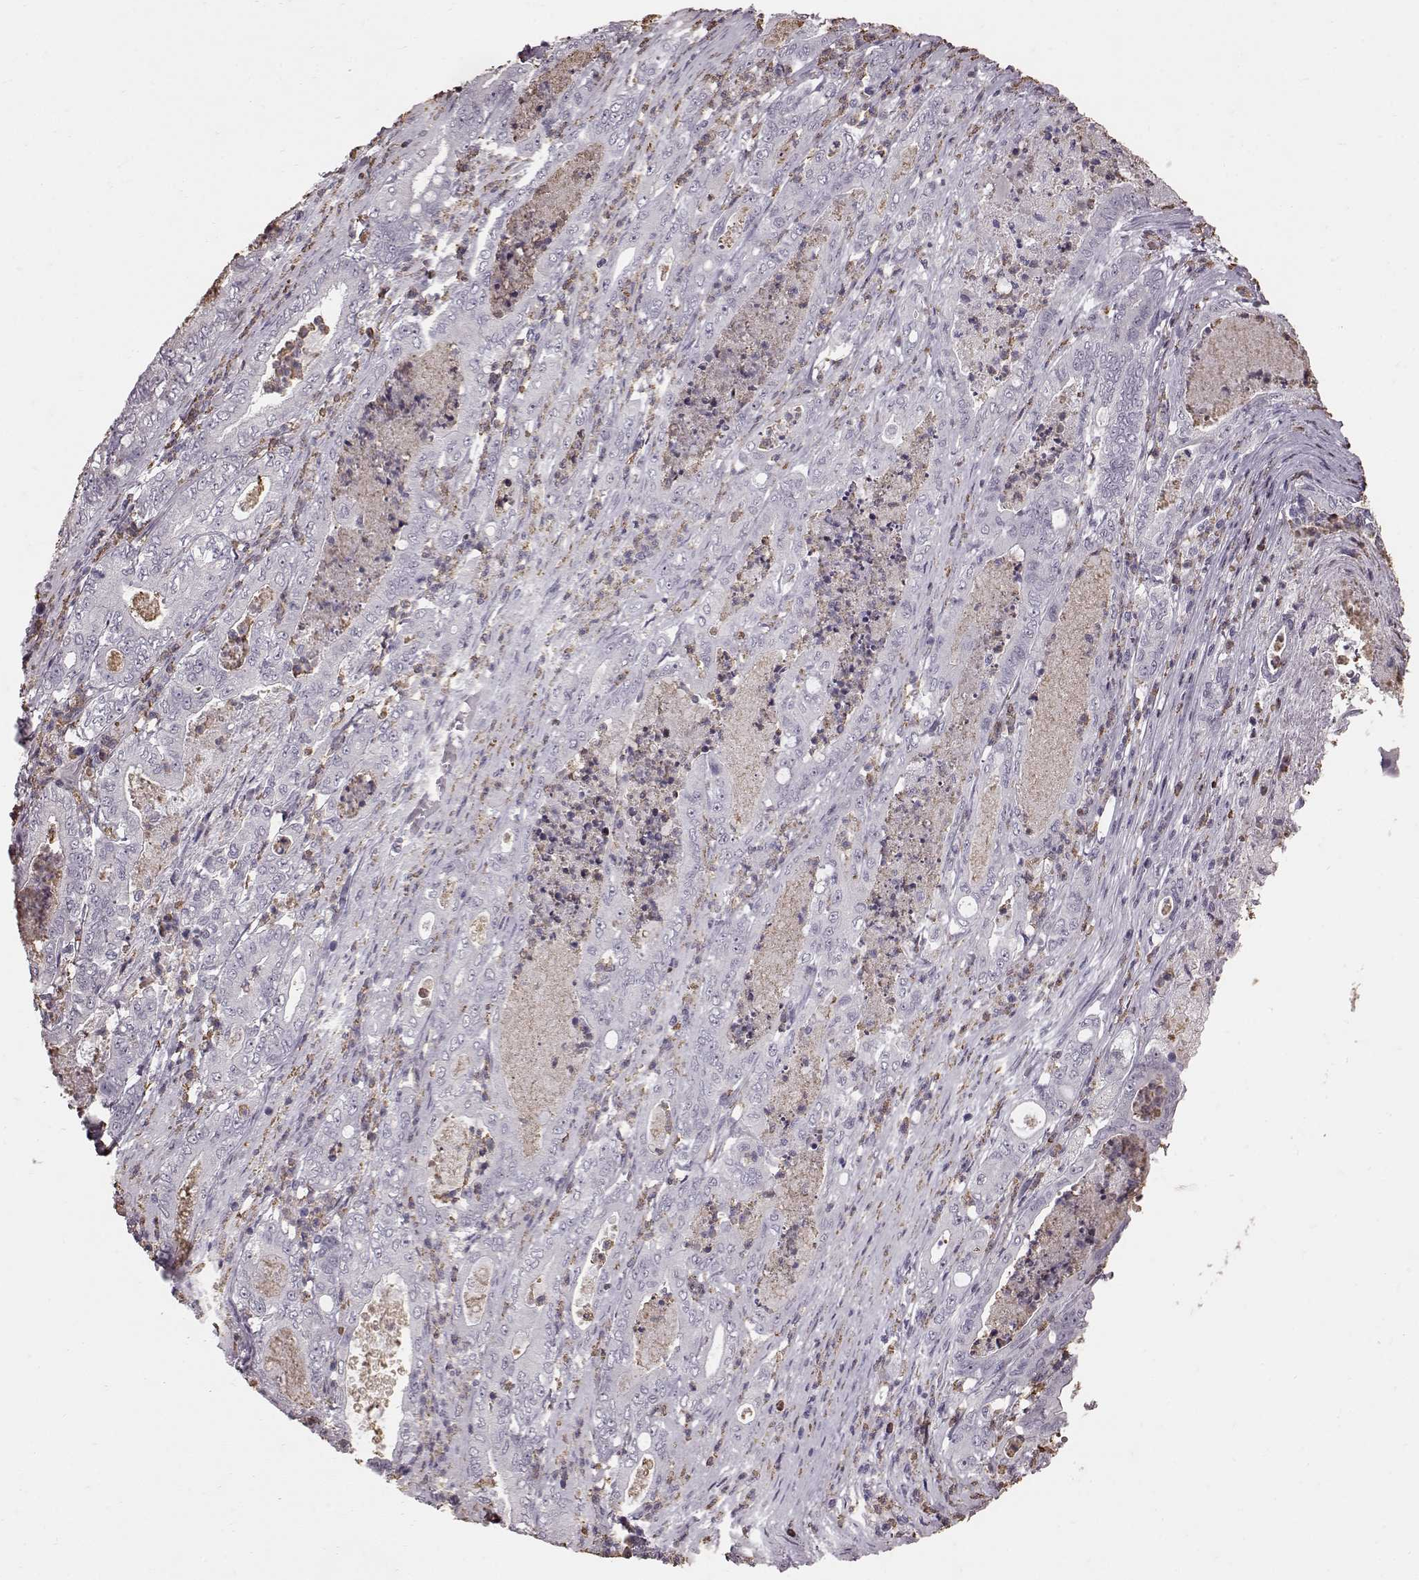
{"staining": {"intensity": "negative", "quantity": "none", "location": "none"}, "tissue": "pancreatic cancer", "cell_type": "Tumor cells", "image_type": "cancer", "snomed": [{"axis": "morphology", "description": "Adenocarcinoma, NOS"}, {"axis": "topography", "description": "Pancreas"}], "caption": "High magnification brightfield microscopy of pancreatic adenocarcinoma stained with DAB (brown) and counterstained with hematoxylin (blue): tumor cells show no significant positivity.", "gene": "FUT4", "patient": {"sex": "male", "age": 71}}